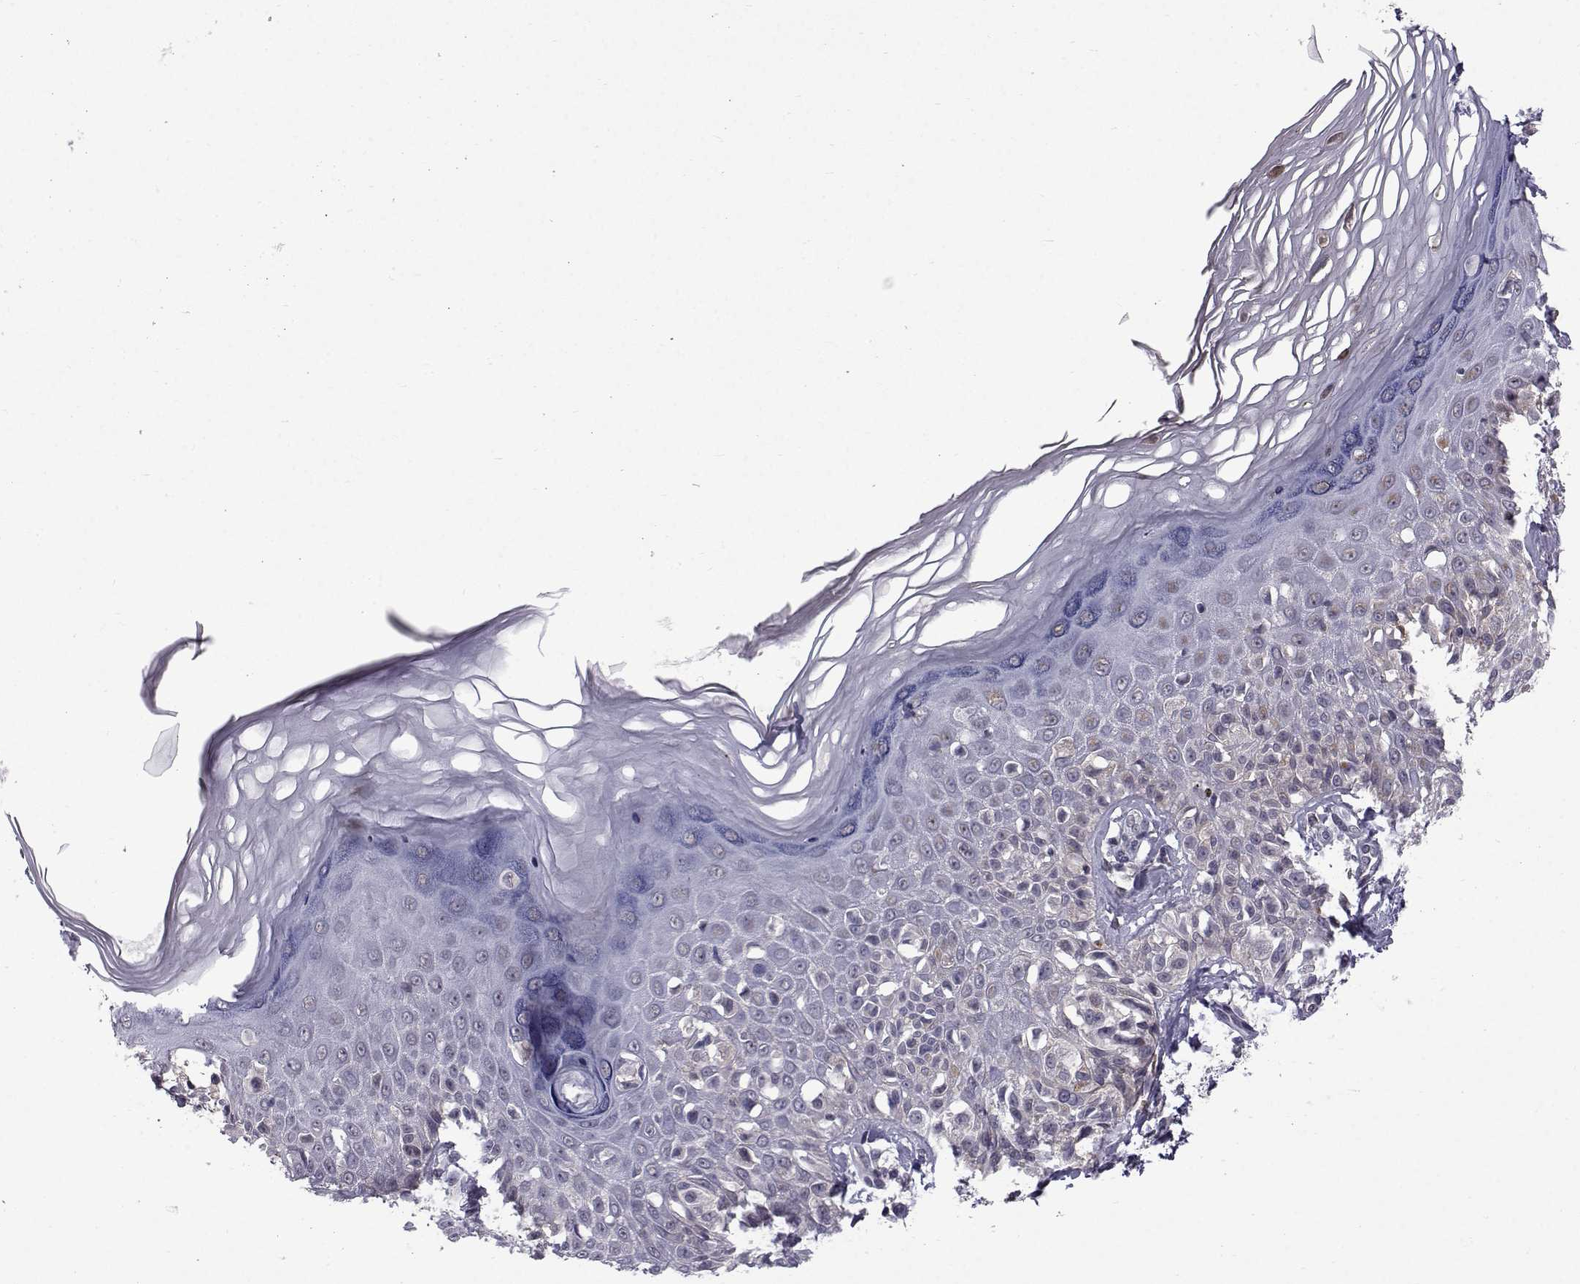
{"staining": {"intensity": "negative", "quantity": "none", "location": "none"}, "tissue": "melanoma", "cell_type": "Tumor cells", "image_type": "cancer", "snomed": [{"axis": "morphology", "description": "Malignant melanoma, NOS"}, {"axis": "topography", "description": "Skin"}], "caption": "The photomicrograph shows no significant expression in tumor cells of melanoma.", "gene": "RBM24", "patient": {"sex": "female", "age": 73}}